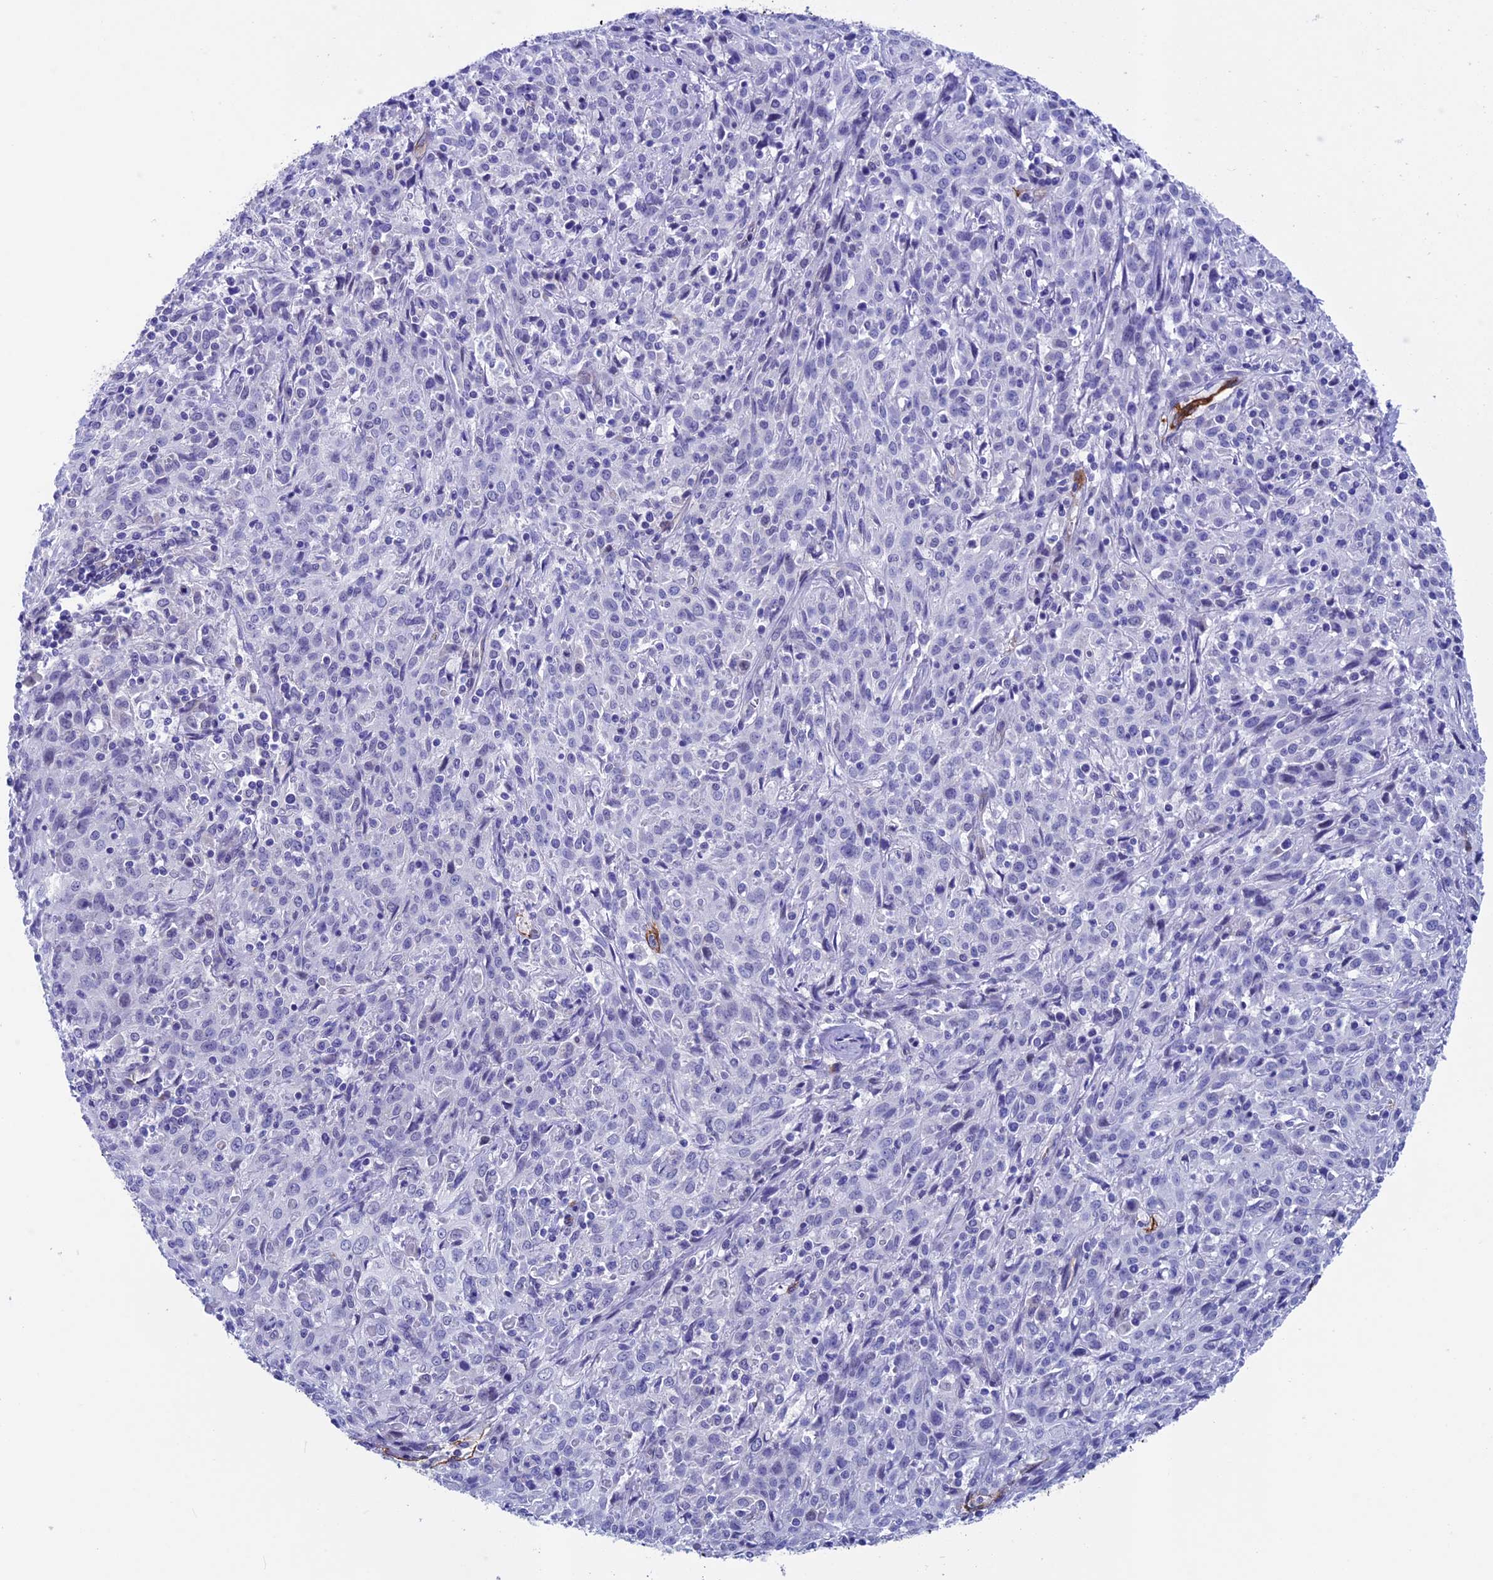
{"staining": {"intensity": "negative", "quantity": "none", "location": "none"}, "tissue": "cervical cancer", "cell_type": "Tumor cells", "image_type": "cancer", "snomed": [{"axis": "morphology", "description": "Squamous cell carcinoma, NOS"}, {"axis": "topography", "description": "Cervix"}], "caption": "DAB immunohistochemical staining of cervical squamous cell carcinoma exhibits no significant positivity in tumor cells.", "gene": "INSYN1", "patient": {"sex": "female", "age": 57}}